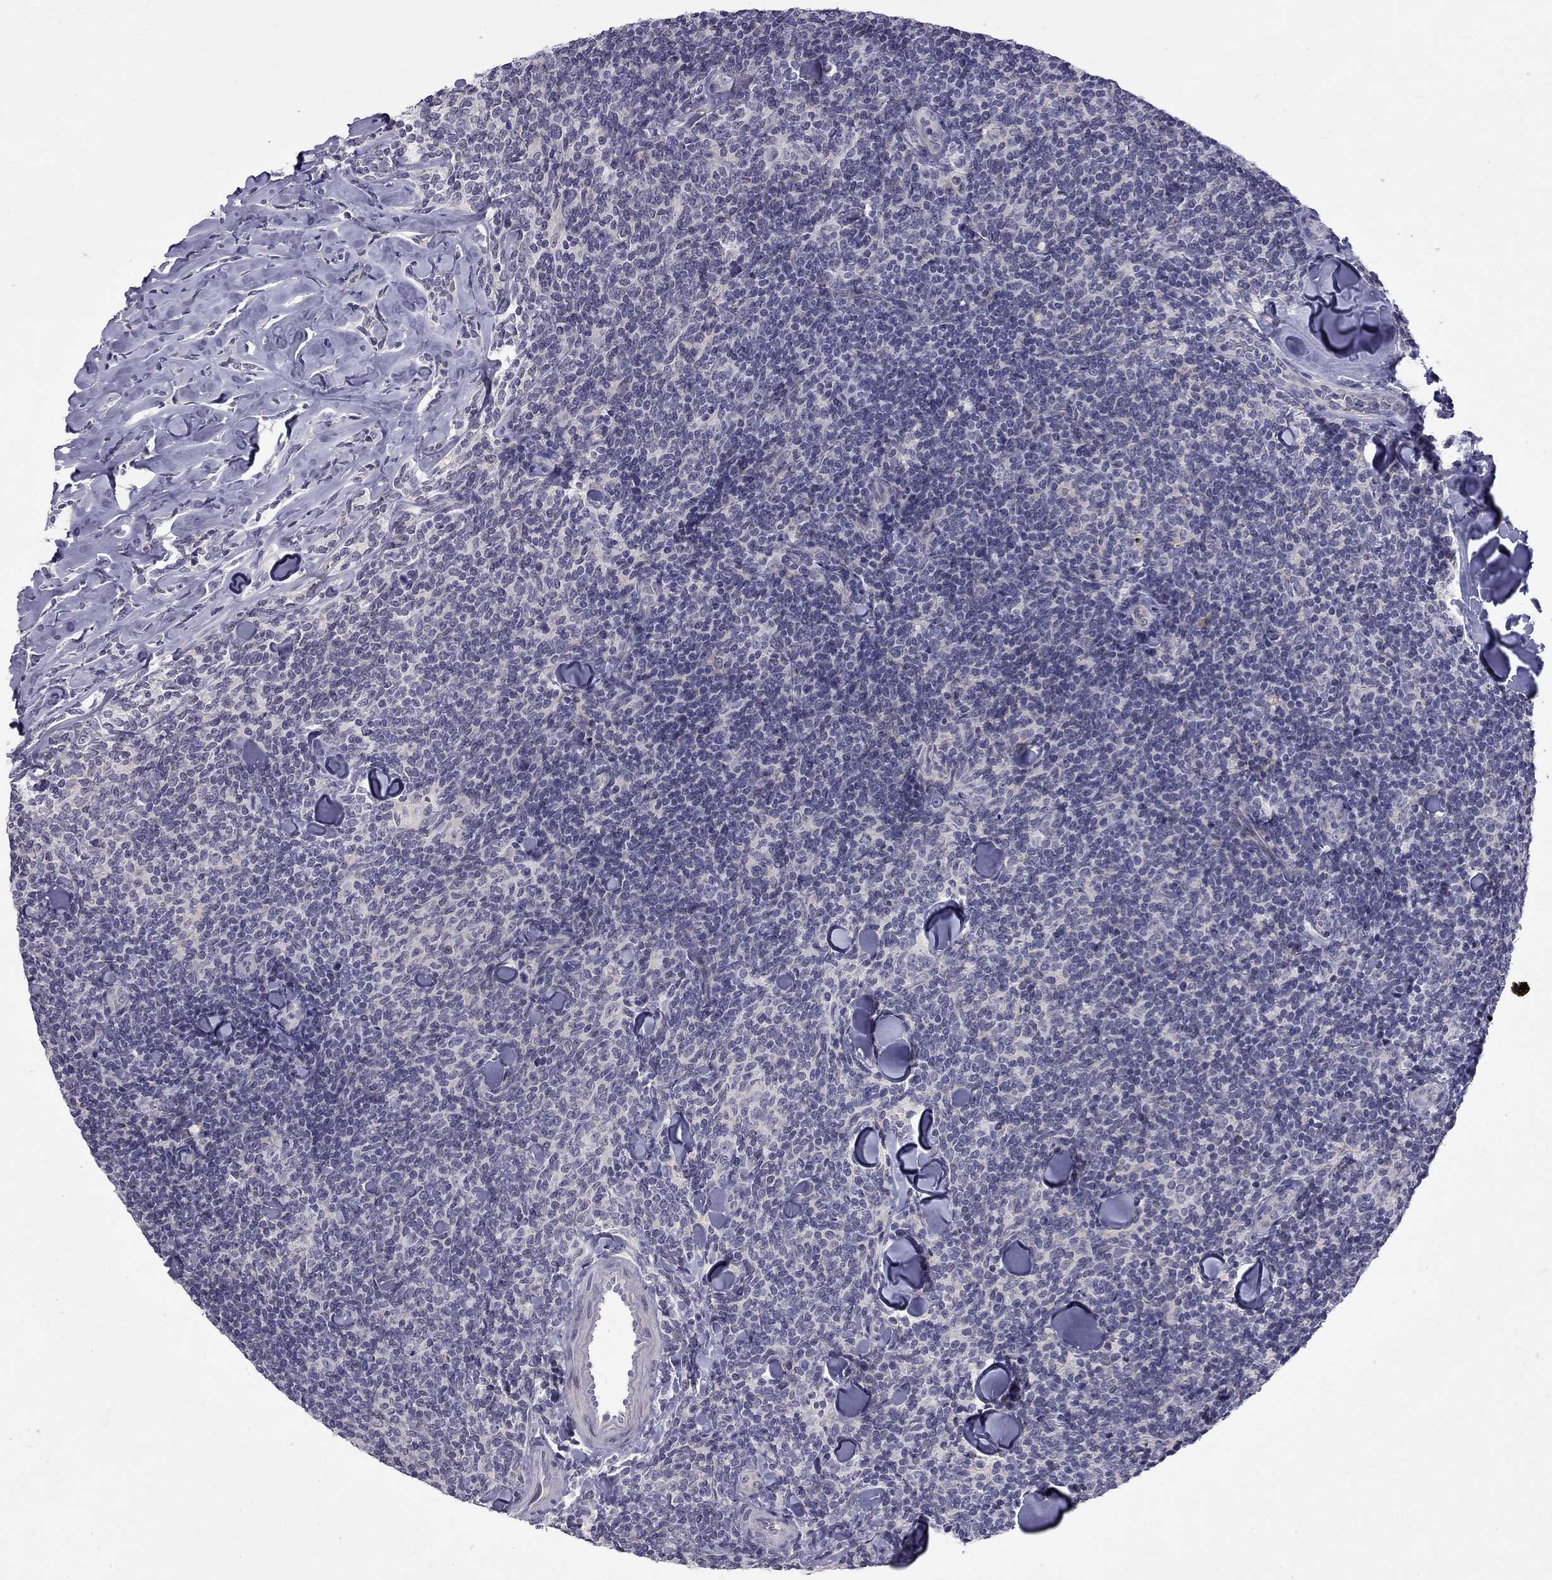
{"staining": {"intensity": "negative", "quantity": "none", "location": "none"}, "tissue": "lymphoma", "cell_type": "Tumor cells", "image_type": "cancer", "snomed": [{"axis": "morphology", "description": "Malignant lymphoma, non-Hodgkin's type, Low grade"}, {"axis": "topography", "description": "Lymph node"}], "caption": "High magnification brightfield microscopy of malignant lymphoma, non-Hodgkin's type (low-grade) stained with DAB (3,3'-diaminobenzidine) (brown) and counterstained with hematoxylin (blue): tumor cells show no significant staining. Brightfield microscopy of immunohistochemistry (IHC) stained with DAB (3,3'-diaminobenzidine) (brown) and hematoxylin (blue), captured at high magnification.", "gene": "RTL9", "patient": {"sex": "female", "age": 56}}